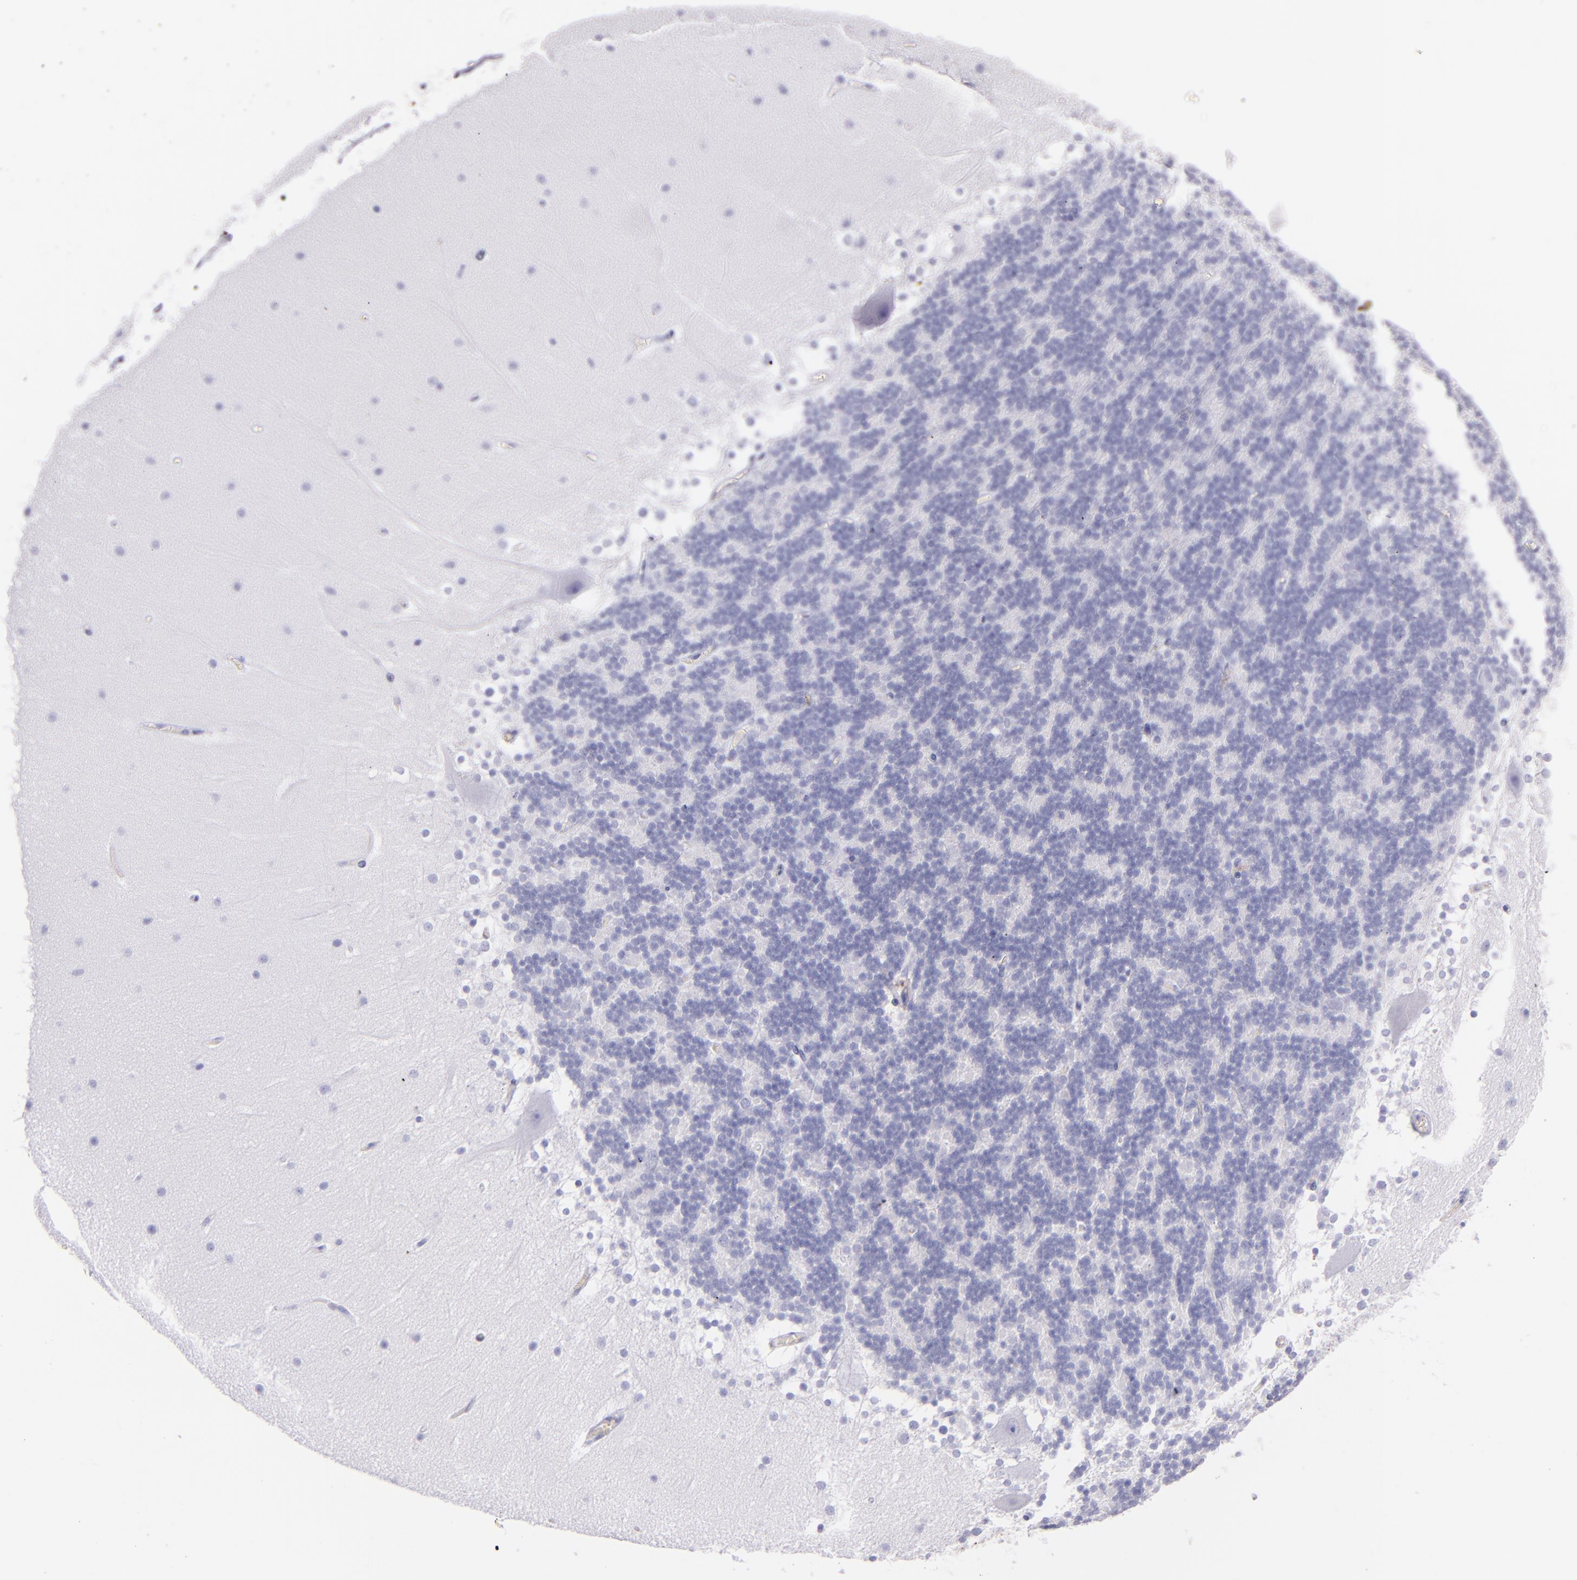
{"staining": {"intensity": "negative", "quantity": "none", "location": "none"}, "tissue": "cerebellum", "cell_type": "Cells in granular layer", "image_type": "normal", "snomed": [{"axis": "morphology", "description": "Normal tissue, NOS"}, {"axis": "topography", "description": "Cerebellum"}], "caption": "An IHC photomicrograph of normal cerebellum is shown. There is no staining in cells in granular layer of cerebellum. Nuclei are stained in blue.", "gene": "SFTPA2", "patient": {"sex": "female", "age": 19}}